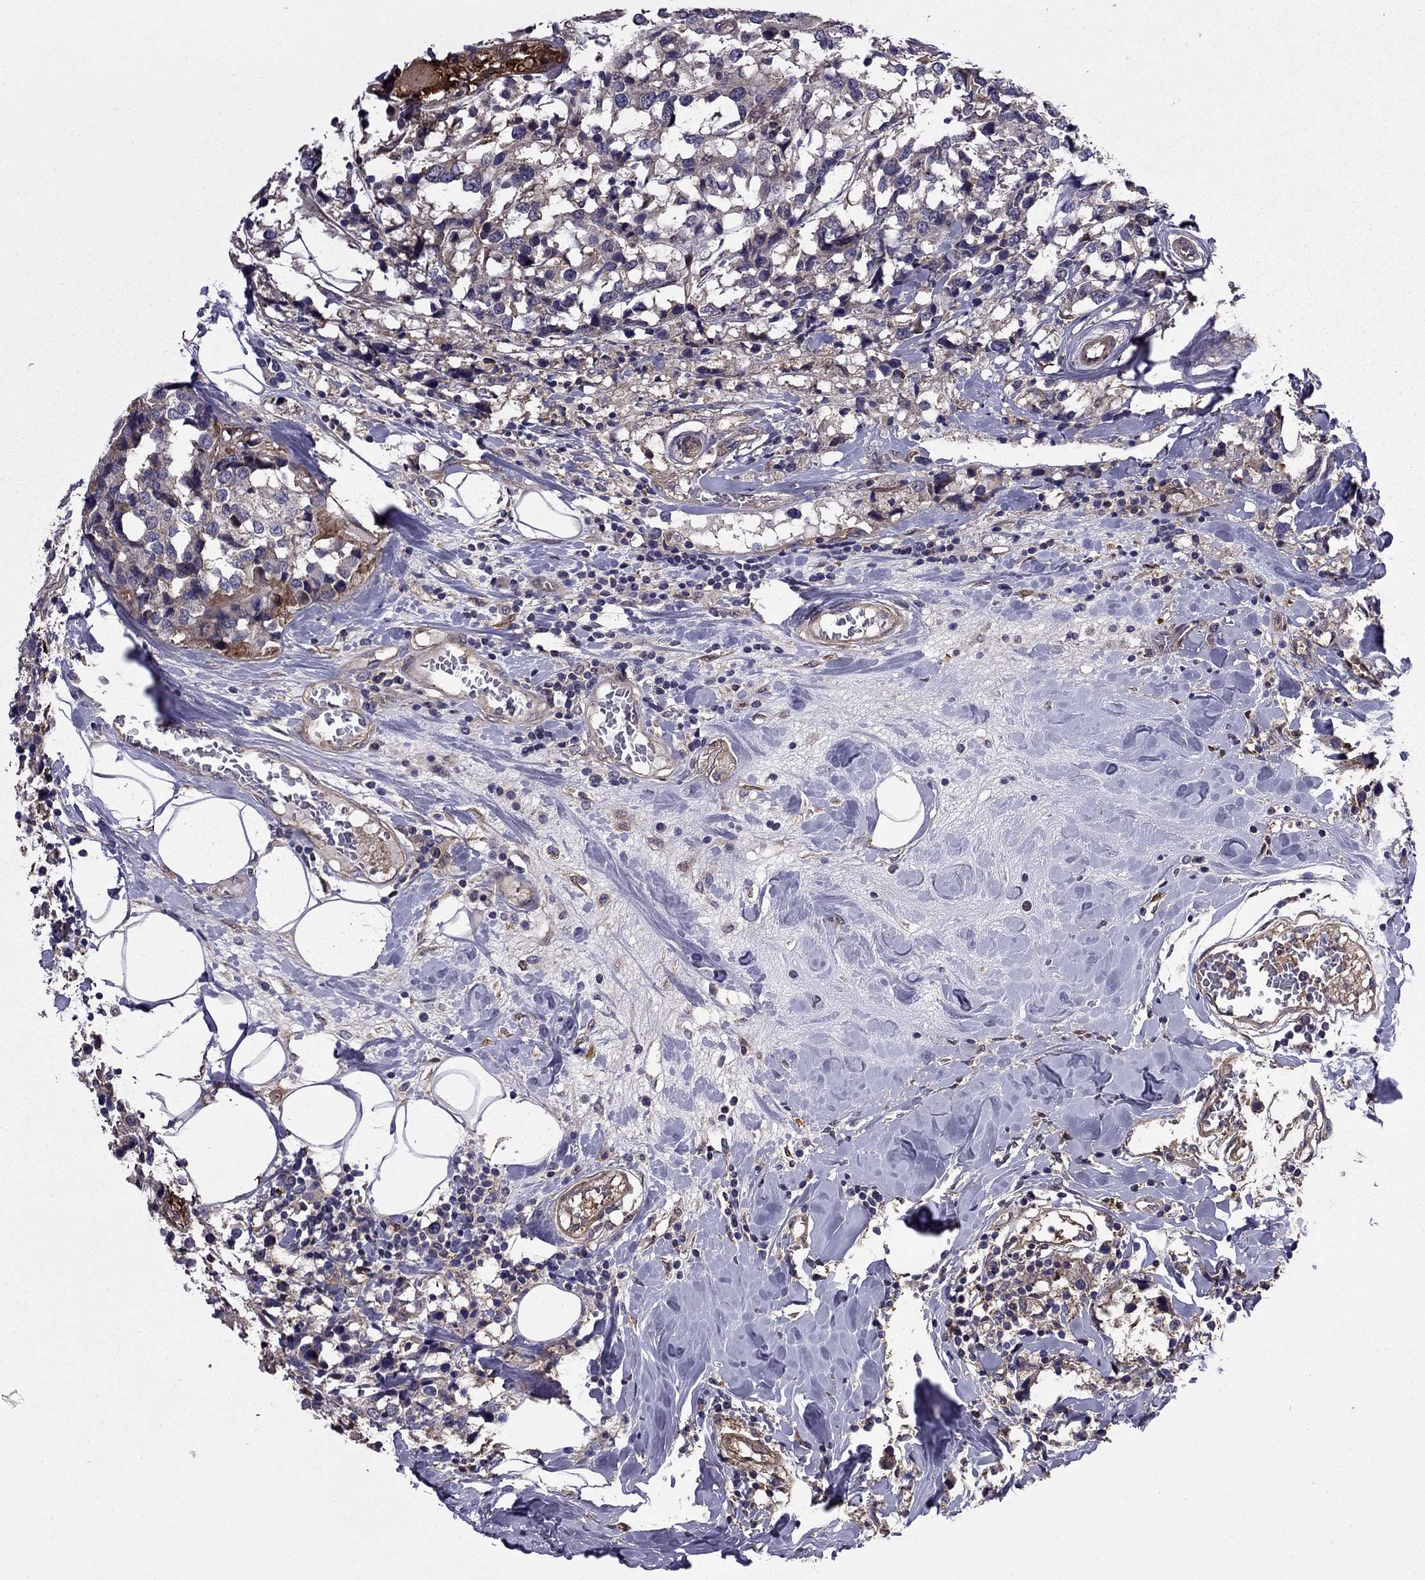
{"staining": {"intensity": "negative", "quantity": "none", "location": "none"}, "tissue": "breast cancer", "cell_type": "Tumor cells", "image_type": "cancer", "snomed": [{"axis": "morphology", "description": "Lobular carcinoma"}, {"axis": "topography", "description": "Breast"}], "caption": "Tumor cells show no significant protein positivity in breast cancer.", "gene": "ITGB1", "patient": {"sex": "female", "age": 59}}